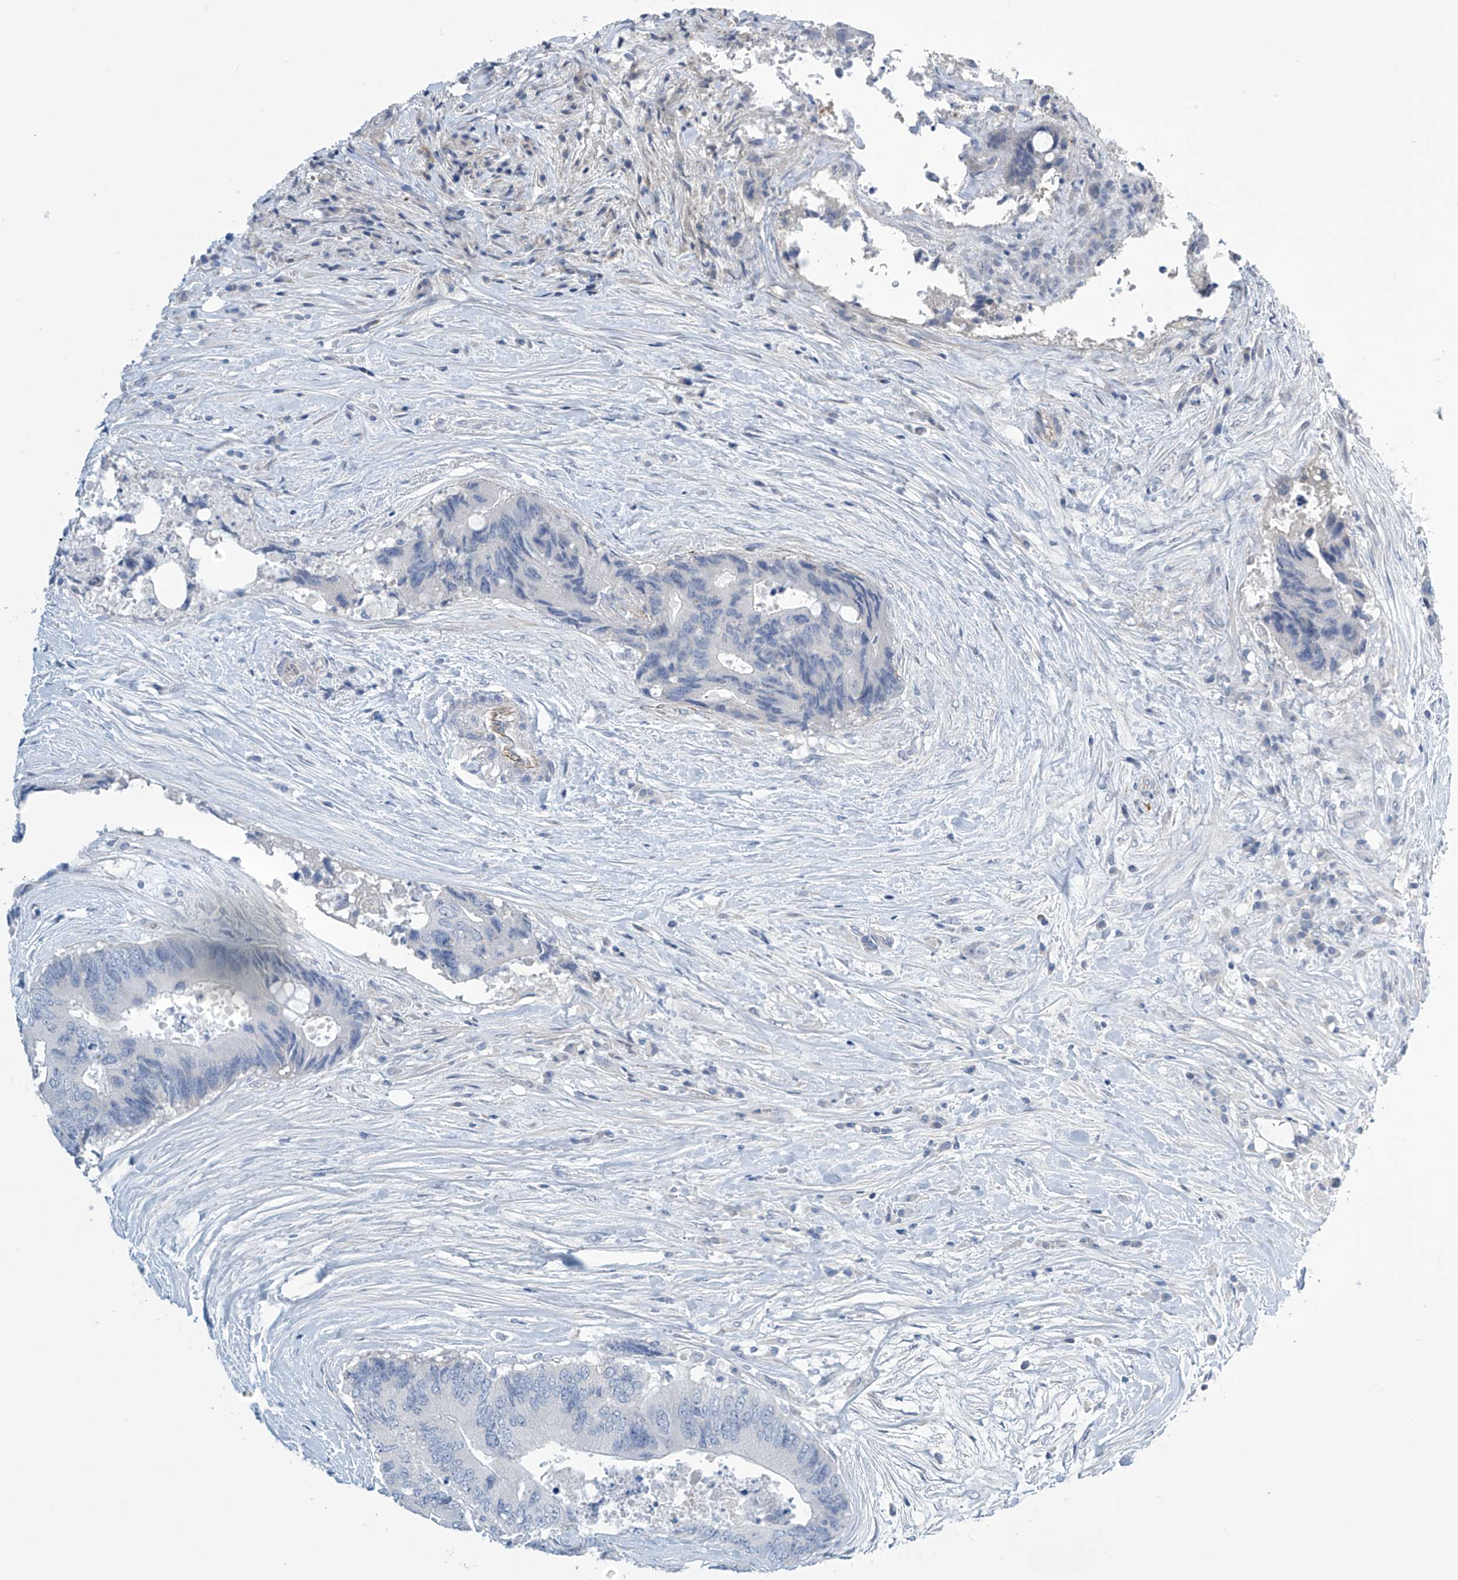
{"staining": {"intensity": "negative", "quantity": "none", "location": "none"}, "tissue": "colorectal cancer", "cell_type": "Tumor cells", "image_type": "cancer", "snomed": [{"axis": "morphology", "description": "Adenocarcinoma, NOS"}, {"axis": "topography", "description": "Colon"}], "caption": "The IHC histopathology image has no significant positivity in tumor cells of colorectal cancer (adenocarcinoma) tissue.", "gene": "SLC35A5", "patient": {"sex": "male", "age": 71}}